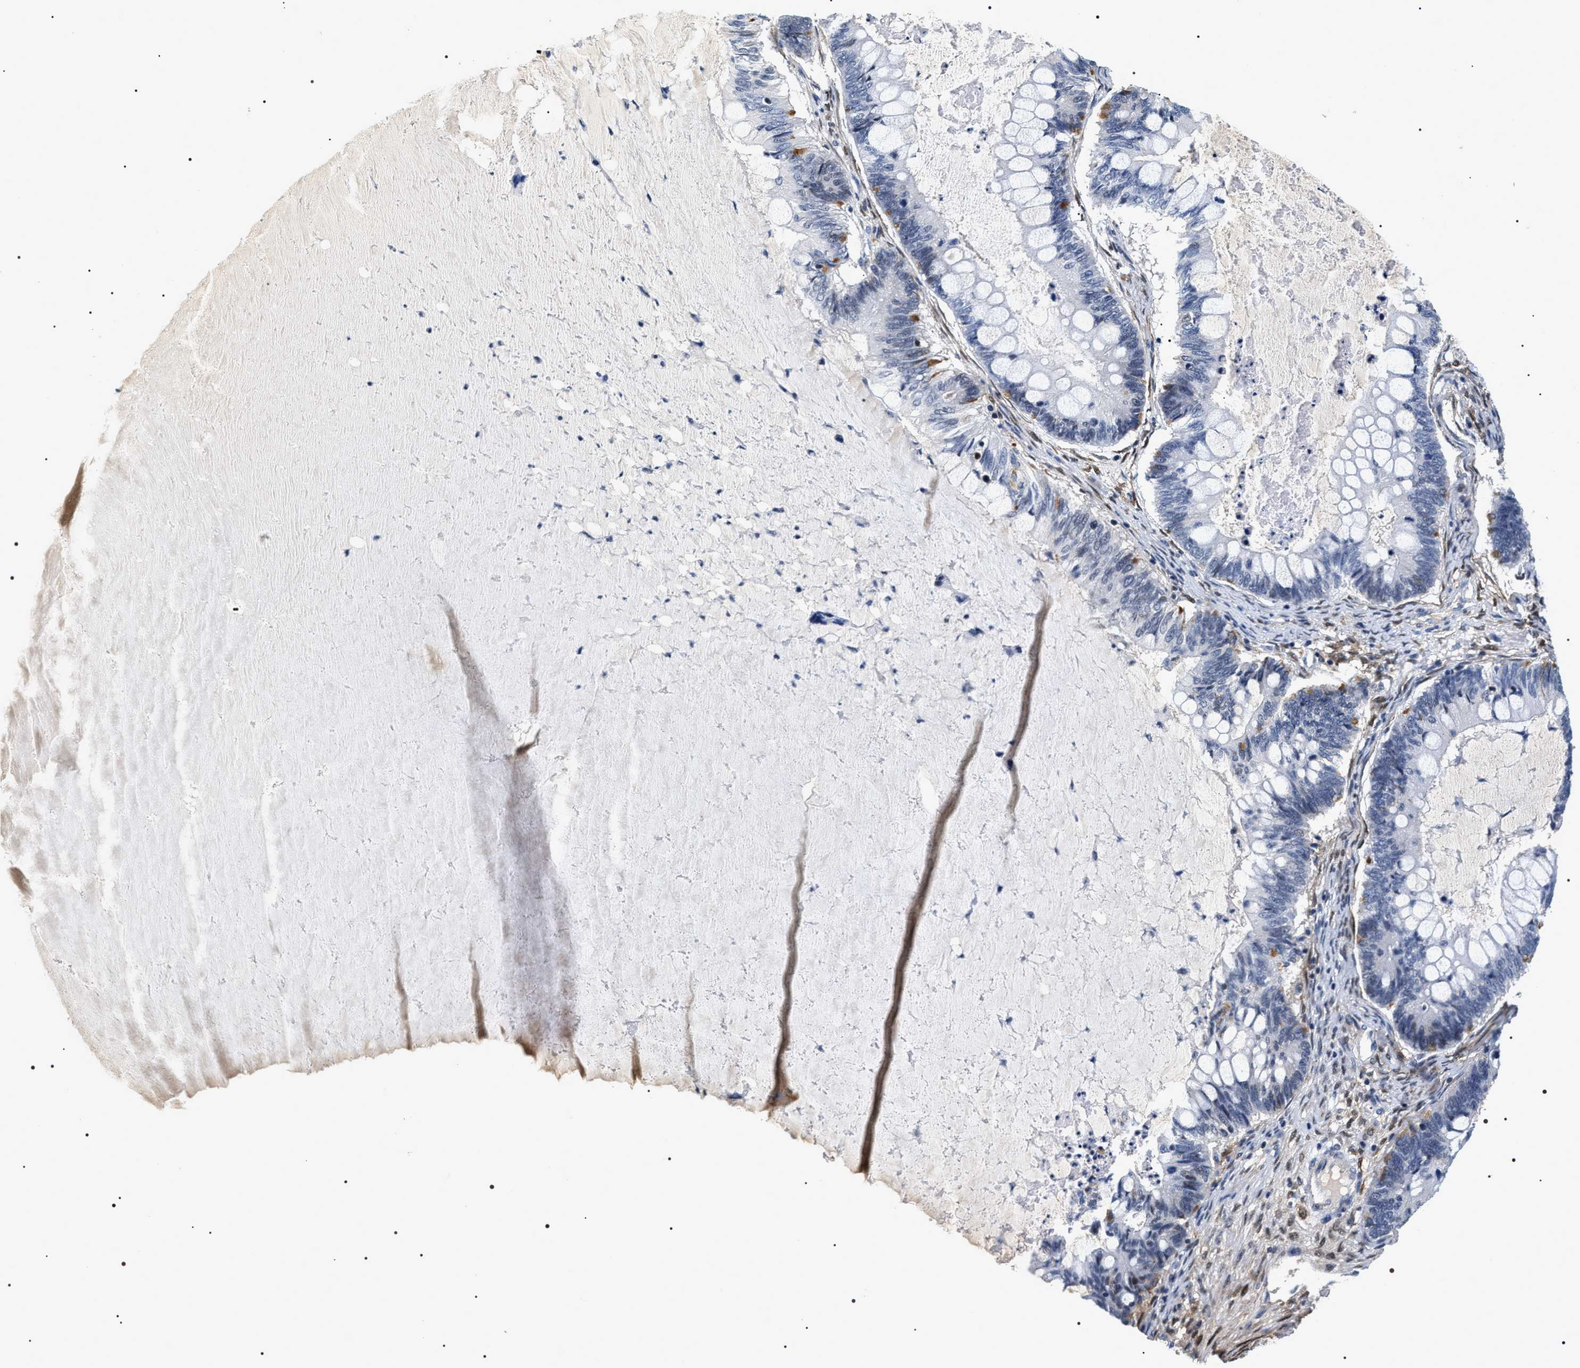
{"staining": {"intensity": "moderate", "quantity": "<25%", "location": "cytoplasmic/membranous"}, "tissue": "ovarian cancer", "cell_type": "Tumor cells", "image_type": "cancer", "snomed": [{"axis": "morphology", "description": "Cystadenocarcinoma, mucinous, NOS"}, {"axis": "topography", "description": "Ovary"}], "caption": "A high-resolution histopathology image shows immunohistochemistry (IHC) staining of ovarian cancer (mucinous cystadenocarcinoma), which shows moderate cytoplasmic/membranous positivity in about <25% of tumor cells. Using DAB (brown) and hematoxylin (blue) stains, captured at high magnification using brightfield microscopy.", "gene": "BAG2", "patient": {"sex": "female", "age": 61}}